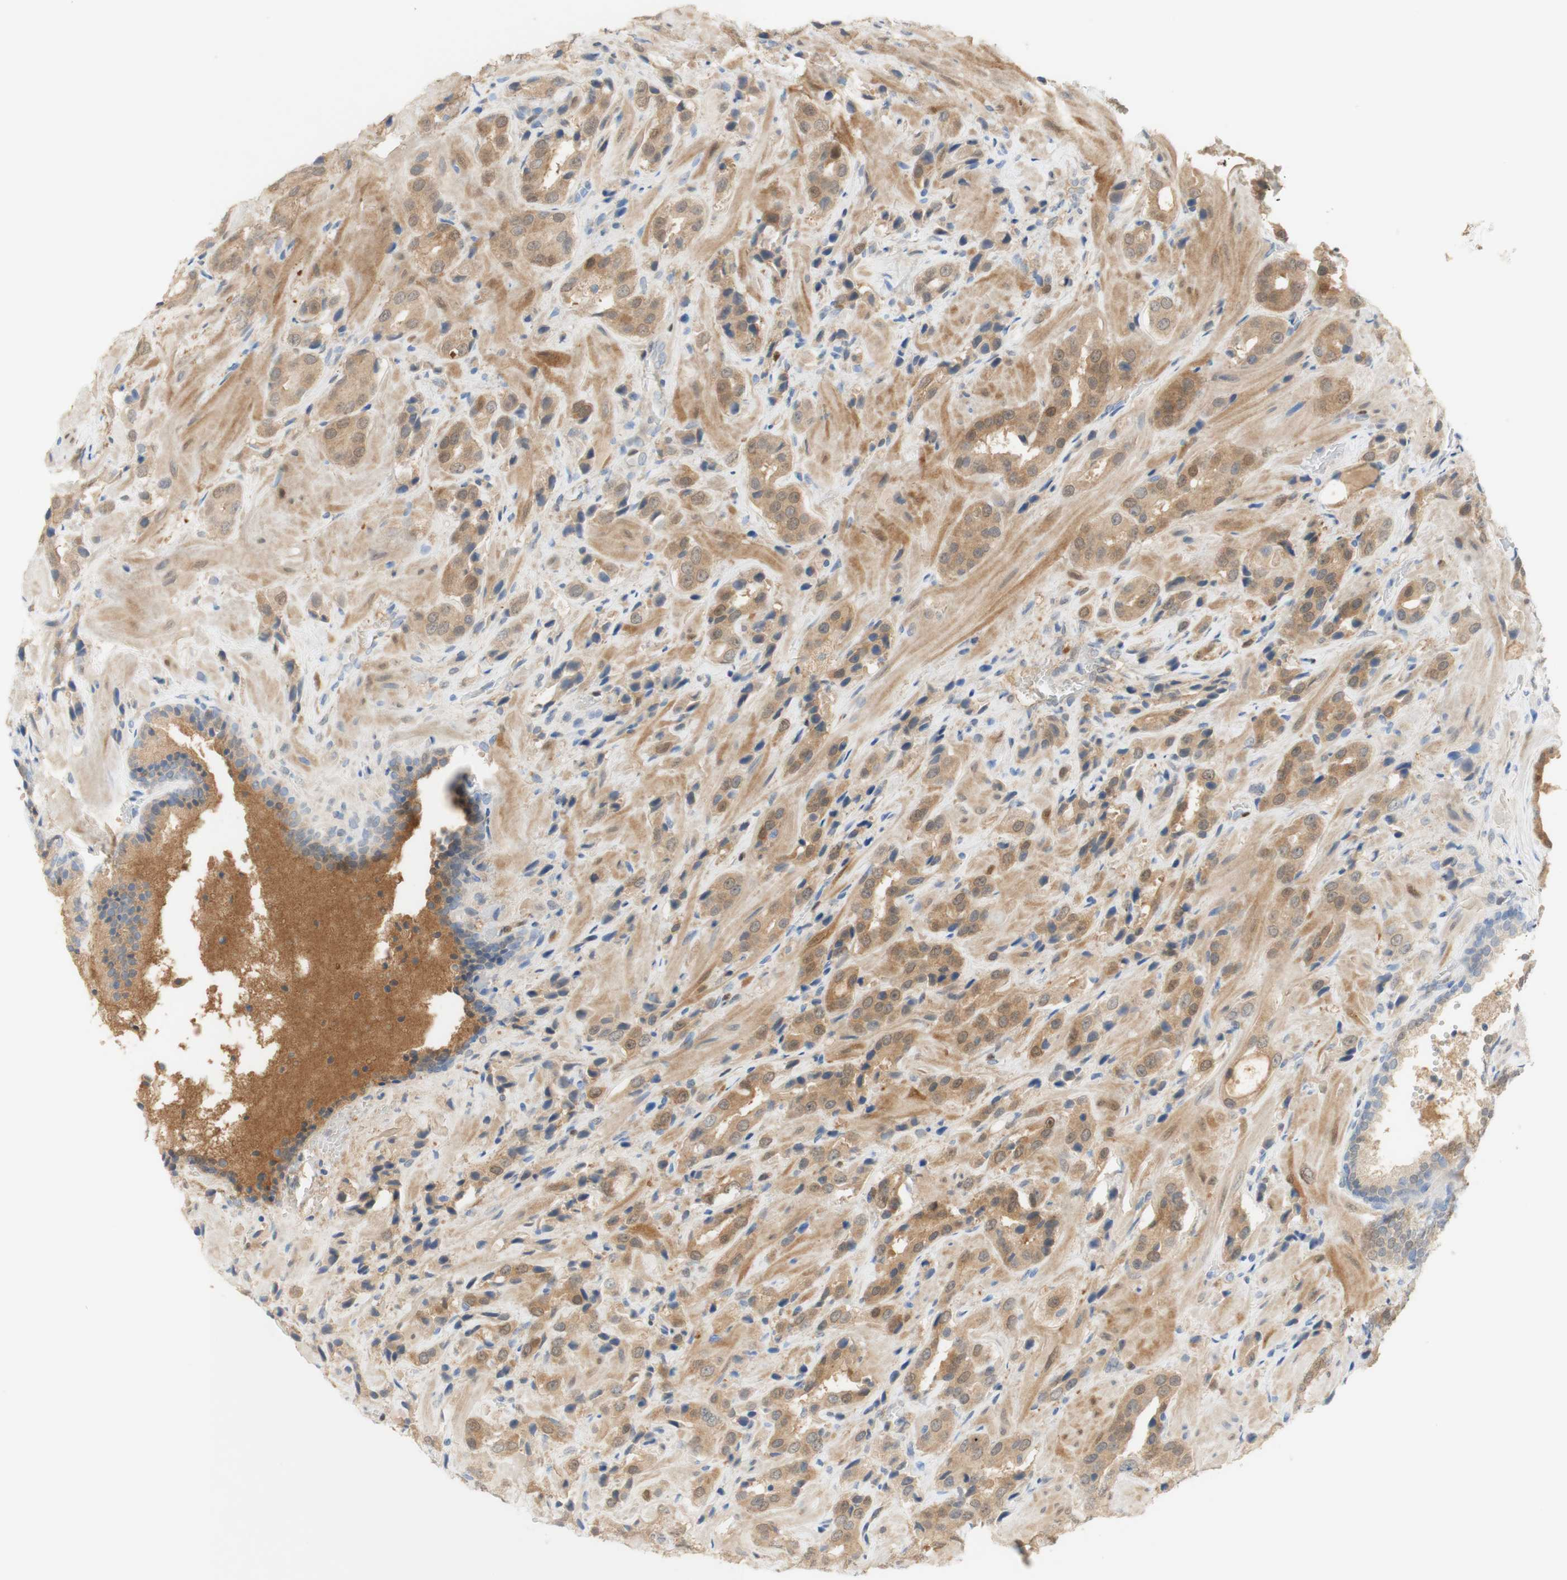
{"staining": {"intensity": "weak", "quantity": ">75%", "location": "cytoplasmic/membranous"}, "tissue": "prostate cancer", "cell_type": "Tumor cells", "image_type": "cancer", "snomed": [{"axis": "morphology", "description": "Adenocarcinoma, High grade"}, {"axis": "topography", "description": "Prostate"}], "caption": "DAB (3,3'-diaminobenzidine) immunohistochemical staining of high-grade adenocarcinoma (prostate) displays weak cytoplasmic/membranous protein positivity in about >75% of tumor cells.", "gene": "SELENBP1", "patient": {"sex": "male", "age": 64}}